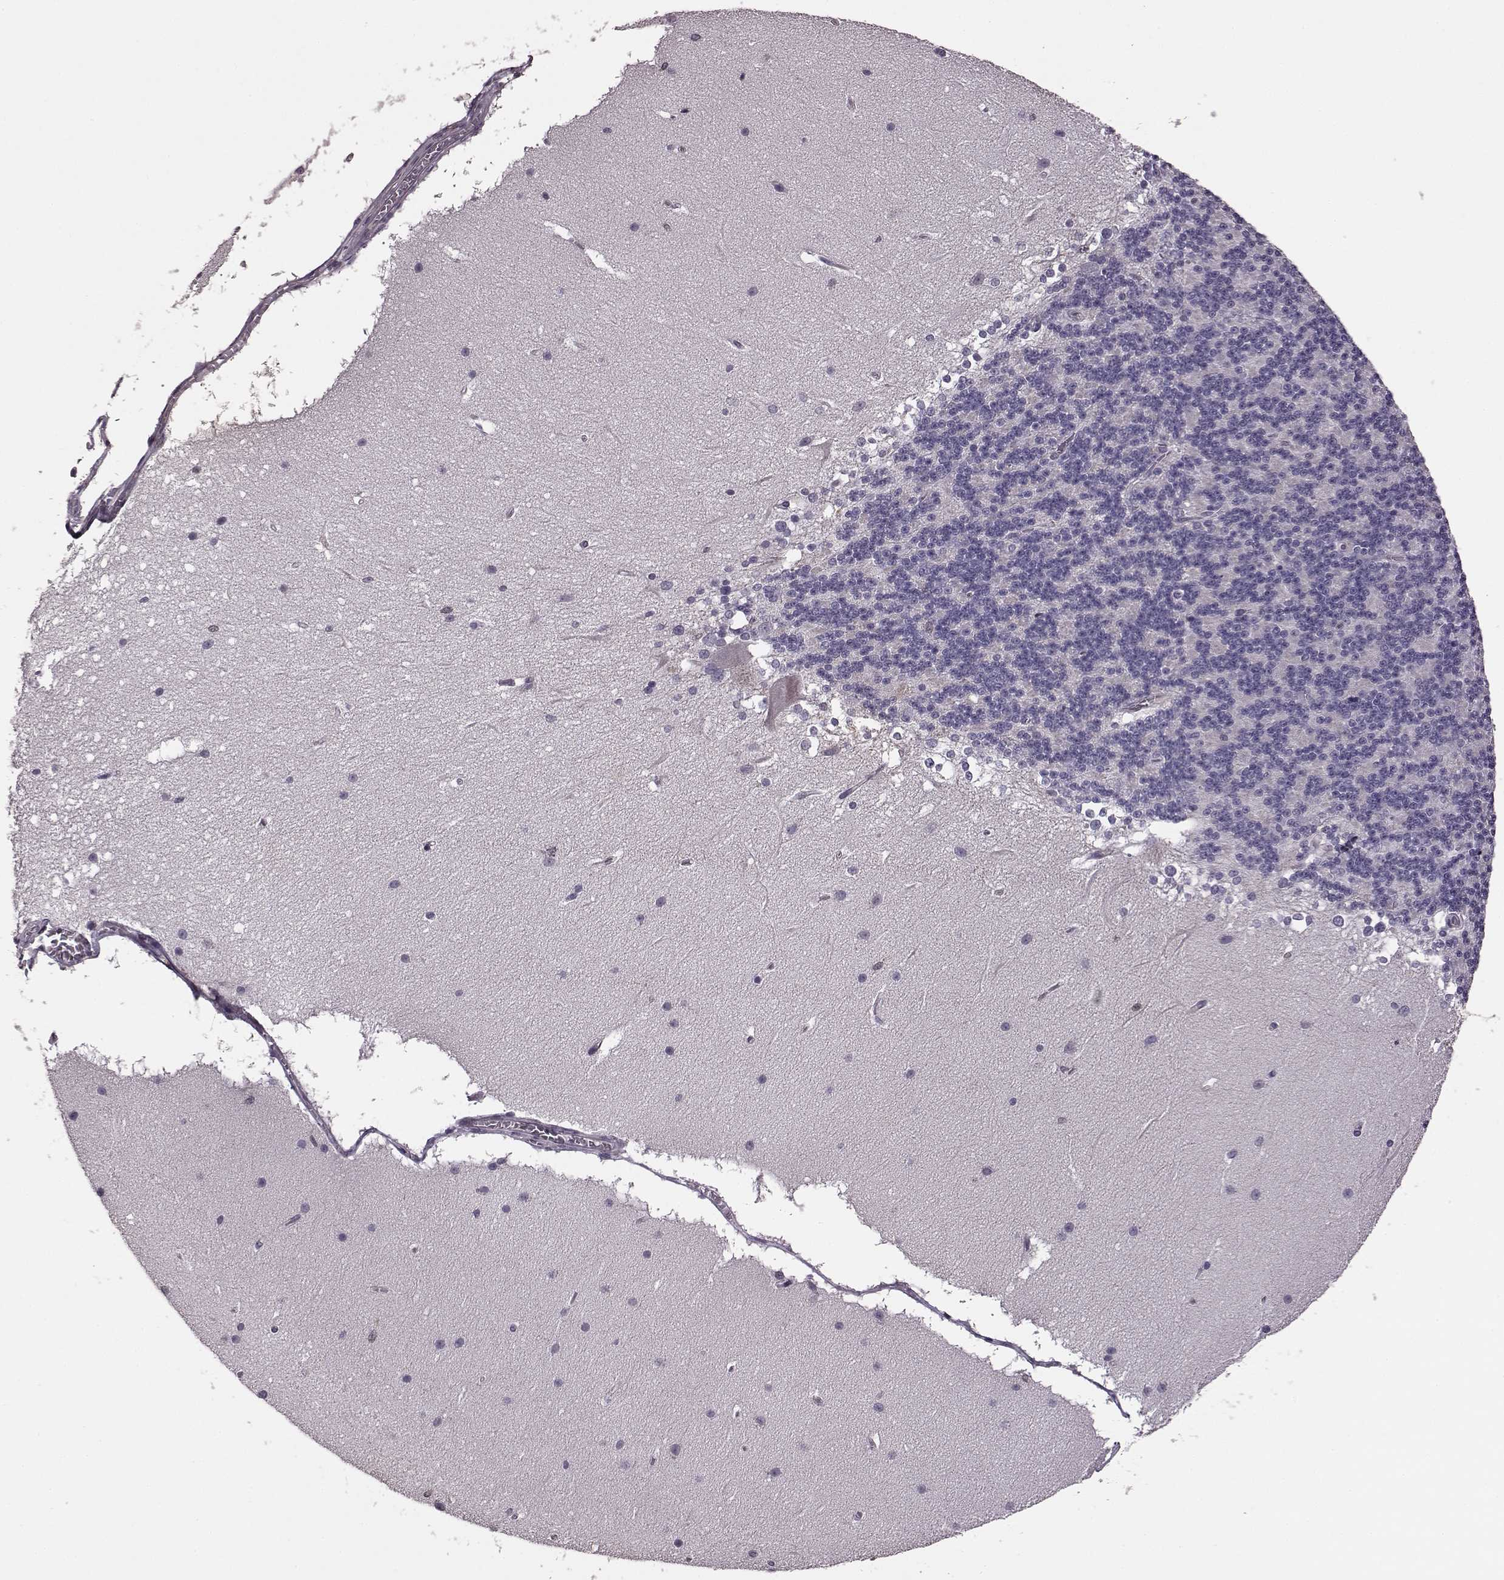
{"staining": {"intensity": "negative", "quantity": "none", "location": "none"}, "tissue": "cerebellum", "cell_type": "Cells in granular layer", "image_type": "normal", "snomed": [{"axis": "morphology", "description": "Normal tissue, NOS"}, {"axis": "topography", "description": "Cerebellum"}], "caption": "Cells in granular layer show no significant protein staining in normal cerebellum. (Stains: DAB (3,3'-diaminobenzidine) immunohistochemistry (IHC) with hematoxylin counter stain, Microscopy: brightfield microscopy at high magnification).", "gene": "CDC42SE1", "patient": {"sex": "female", "age": 19}}